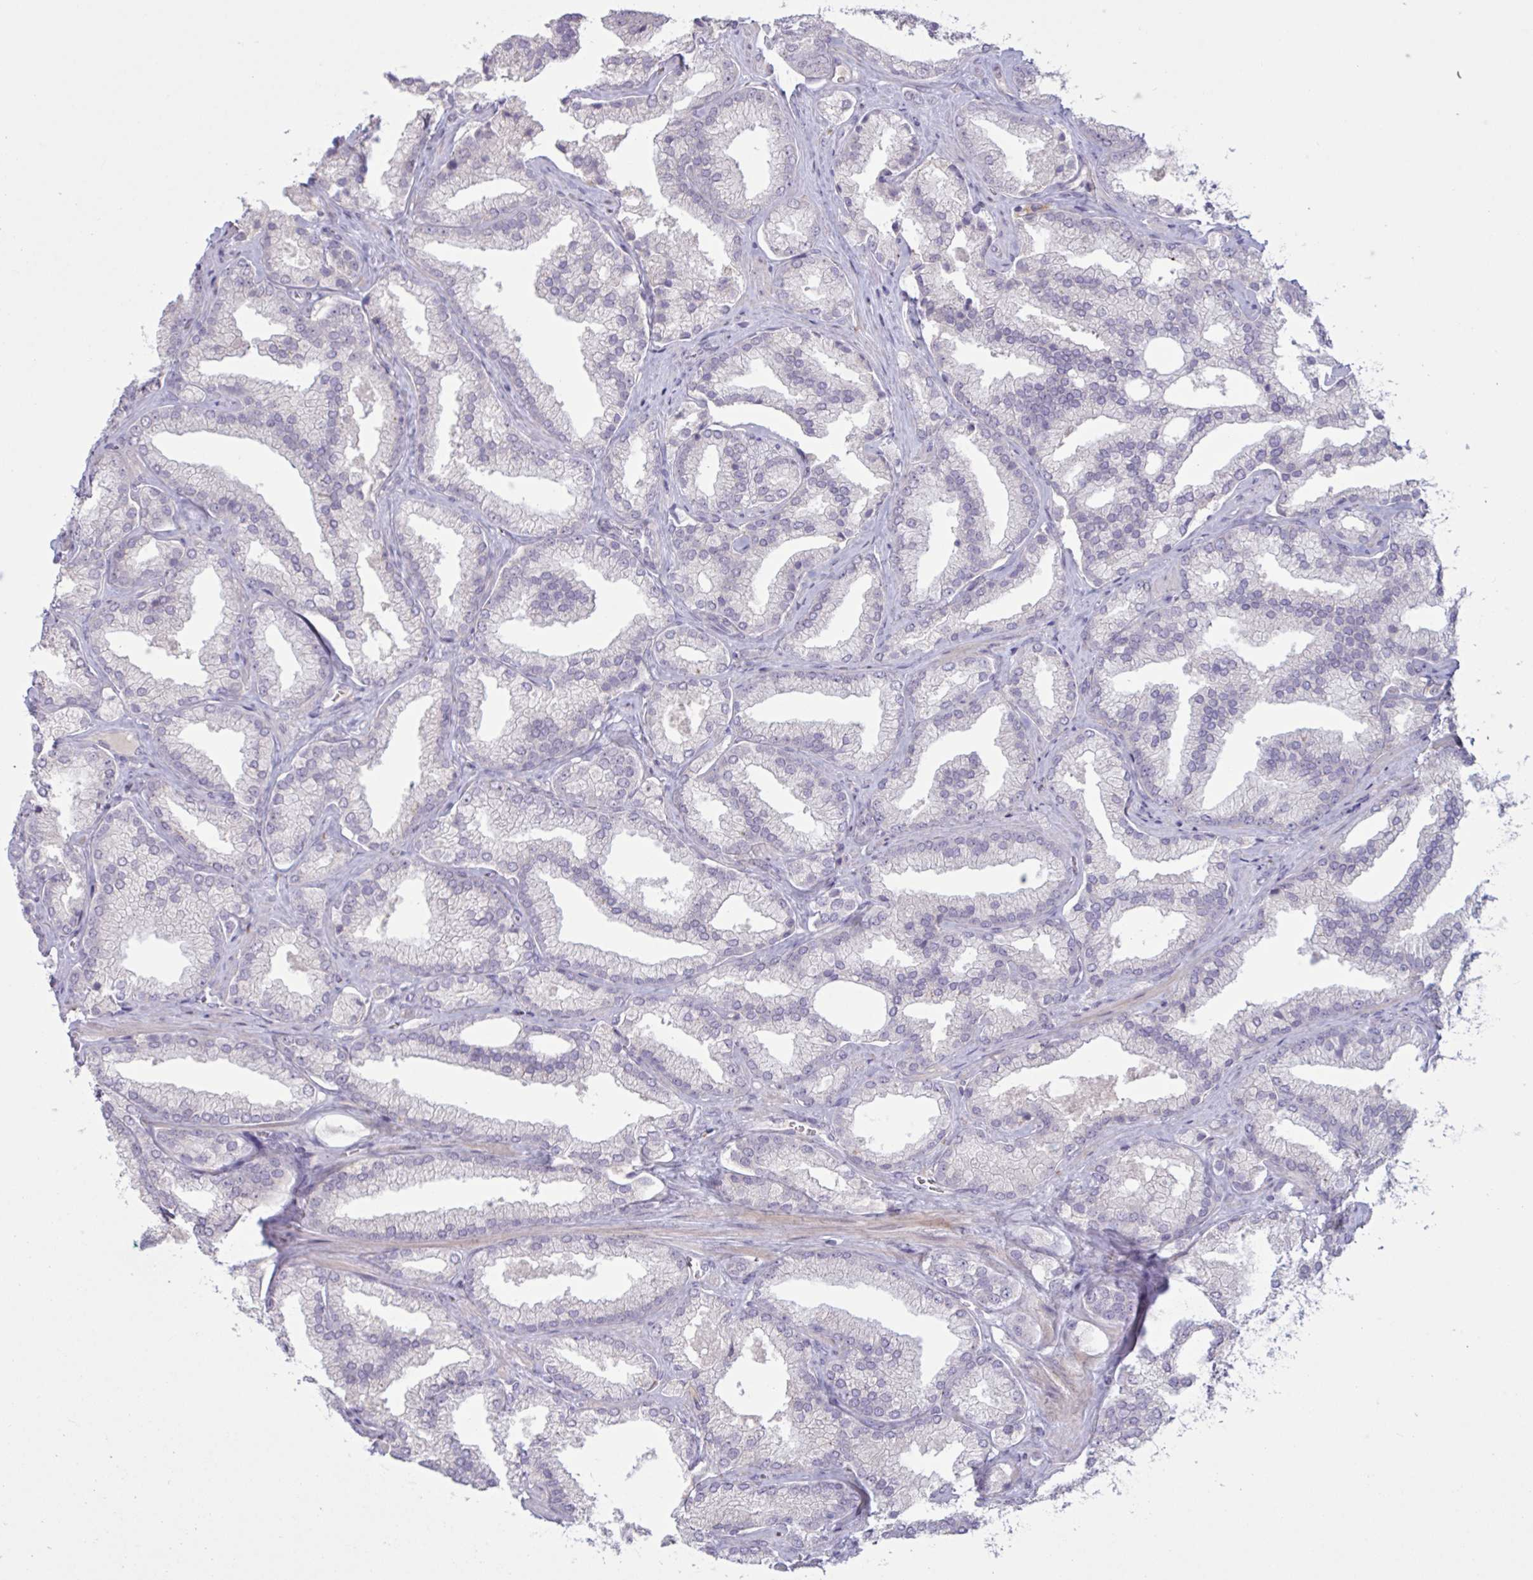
{"staining": {"intensity": "negative", "quantity": "none", "location": "none"}, "tissue": "prostate cancer", "cell_type": "Tumor cells", "image_type": "cancer", "snomed": [{"axis": "morphology", "description": "Adenocarcinoma, High grade"}, {"axis": "topography", "description": "Prostate"}], "caption": "Tumor cells are negative for protein expression in human prostate cancer (high-grade adenocarcinoma).", "gene": "RFPL4B", "patient": {"sex": "male", "age": 68}}